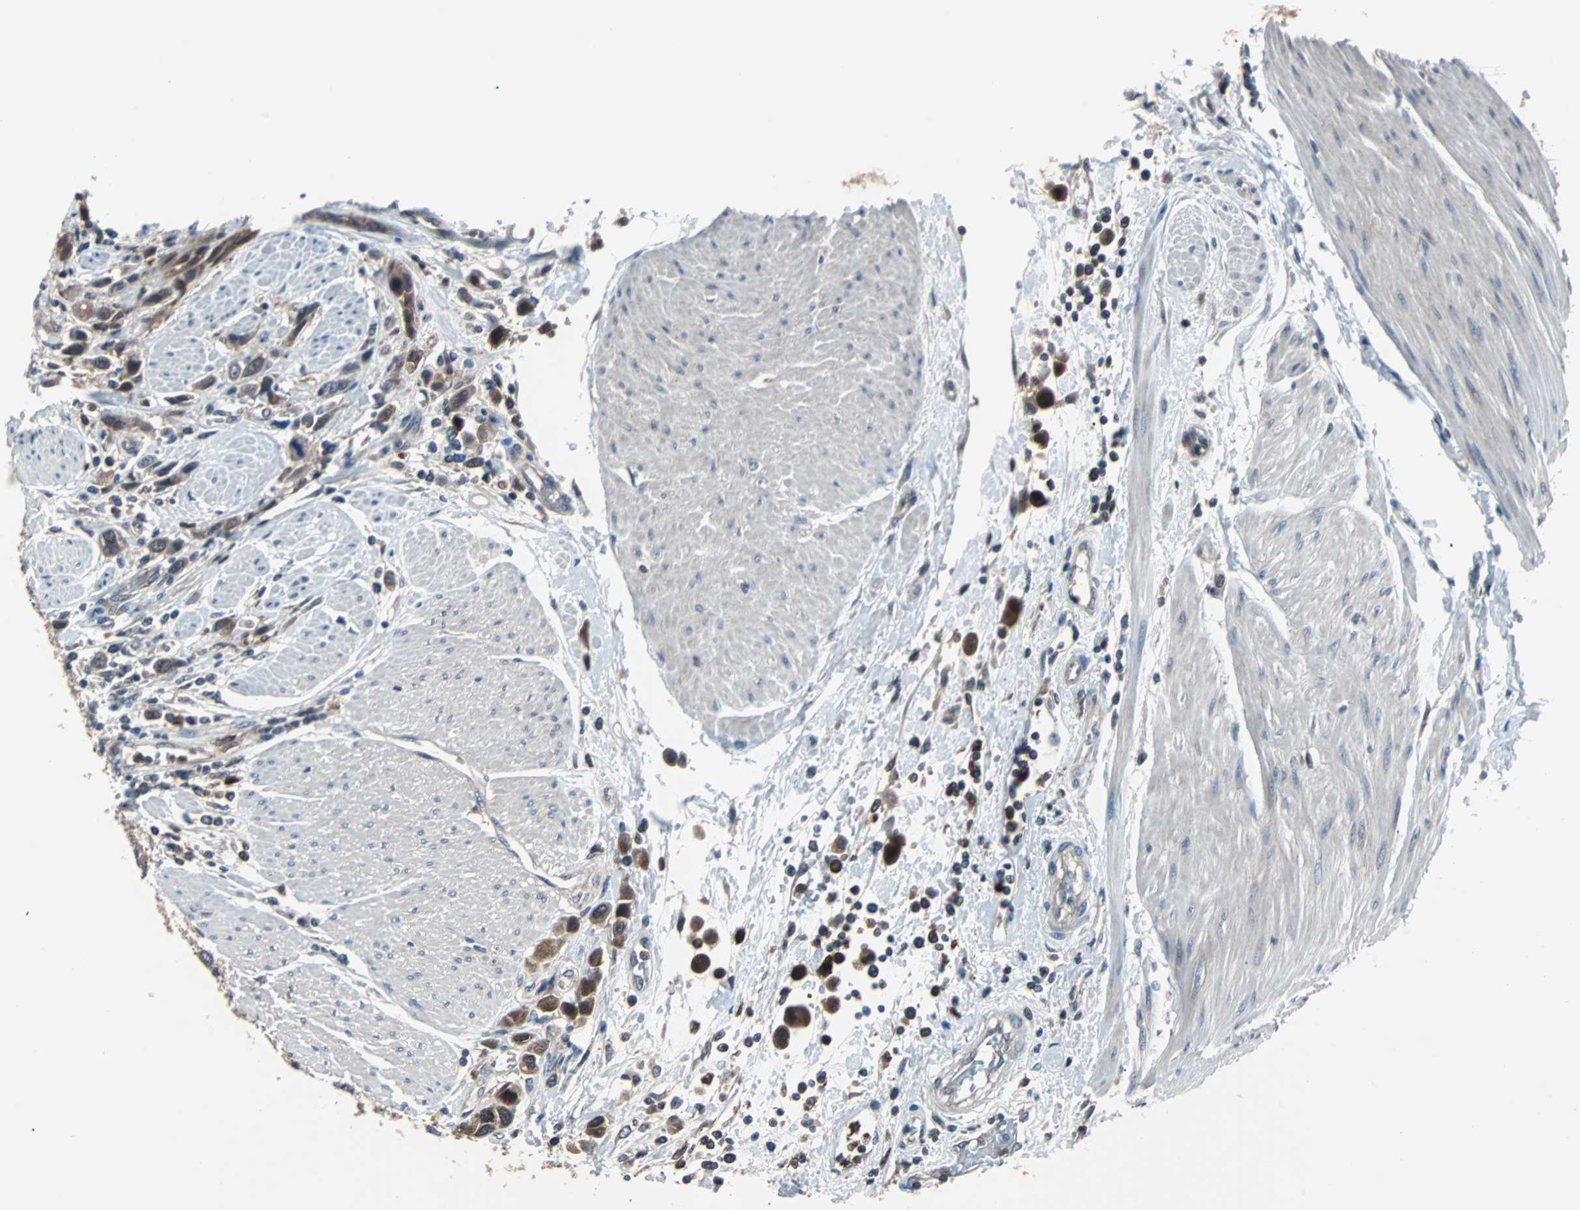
{"staining": {"intensity": "moderate", "quantity": ">75%", "location": "cytoplasmic/membranous"}, "tissue": "urothelial cancer", "cell_type": "Tumor cells", "image_type": "cancer", "snomed": [{"axis": "morphology", "description": "Urothelial carcinoma, High grade"}, {"axis": "topography", "description": "Urinary bladder"}], "caption": "This micrograph displays urothelial carcinoma (high-grade) stained with immunohistochemistry to label a protein in brown. The cytoplasmic/membranous of tumor cells show moderate positivity for the protein. Nuclei are counter-stained blue.", "gene": "PAK1", "patient": {"sex": "male", "age": 50}}